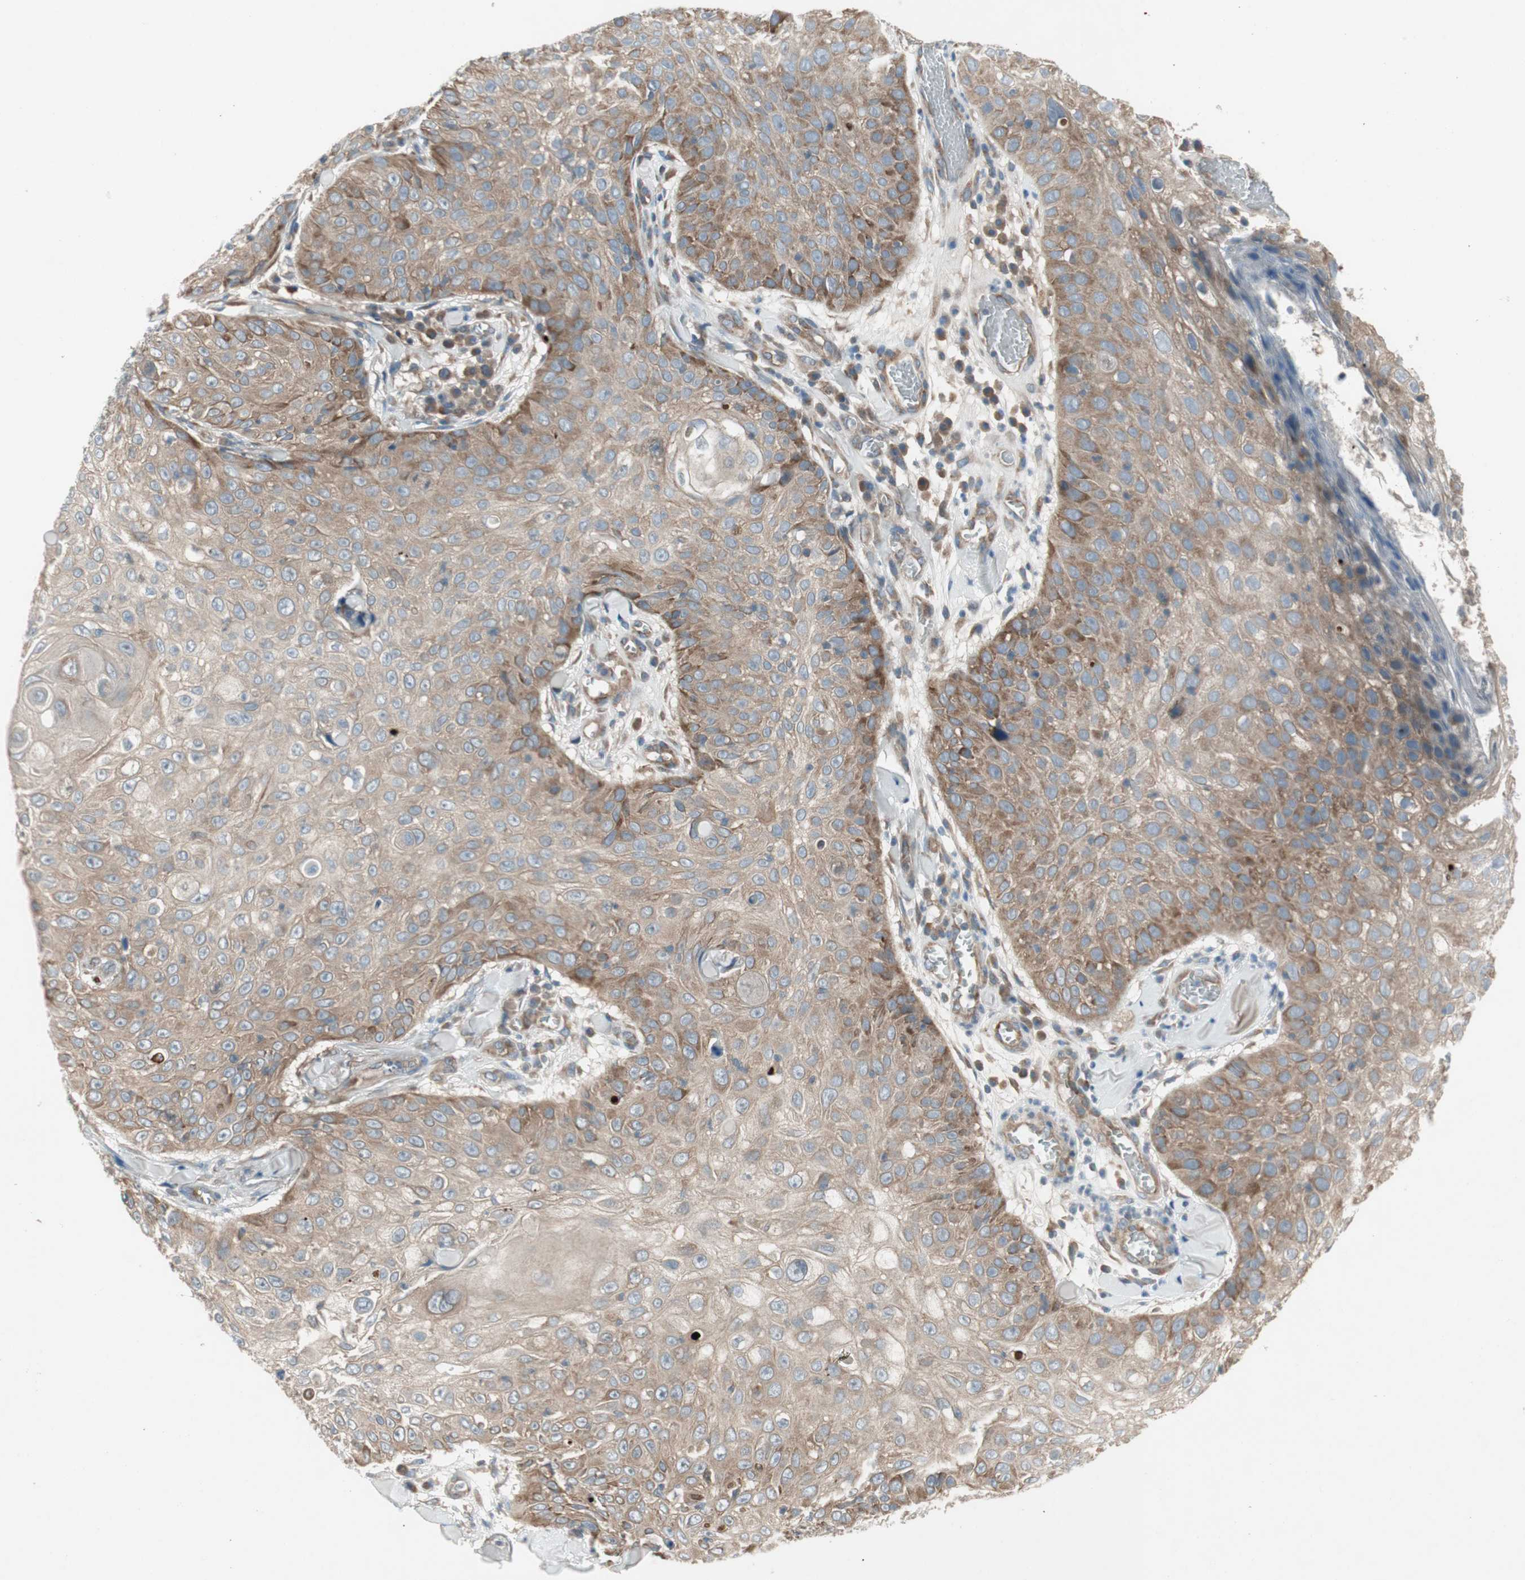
{"staining": {"intensity": "moderate", "quantity": "25%-75%", "location": "cytoplasmic/membranous"}, "tissue": "skin cancer", "cell_type": "Tumor cells", "image_type": "cancer", "snomed": [{"axis": "morphology", "description": "Squamous cell carcinoma, NOS"}, {"axis": "topography", "description": "Skin"}], "caption": "The micrograph shows immunohistochemical staining of skin cancer (squamous cell carcinoma). There is moderate cytoplasmic/membranous staining is seen in approximately 25%-75% of tumor cells.", "gene": "PANK2", "patient": {"sex": "male", "age": 86}}